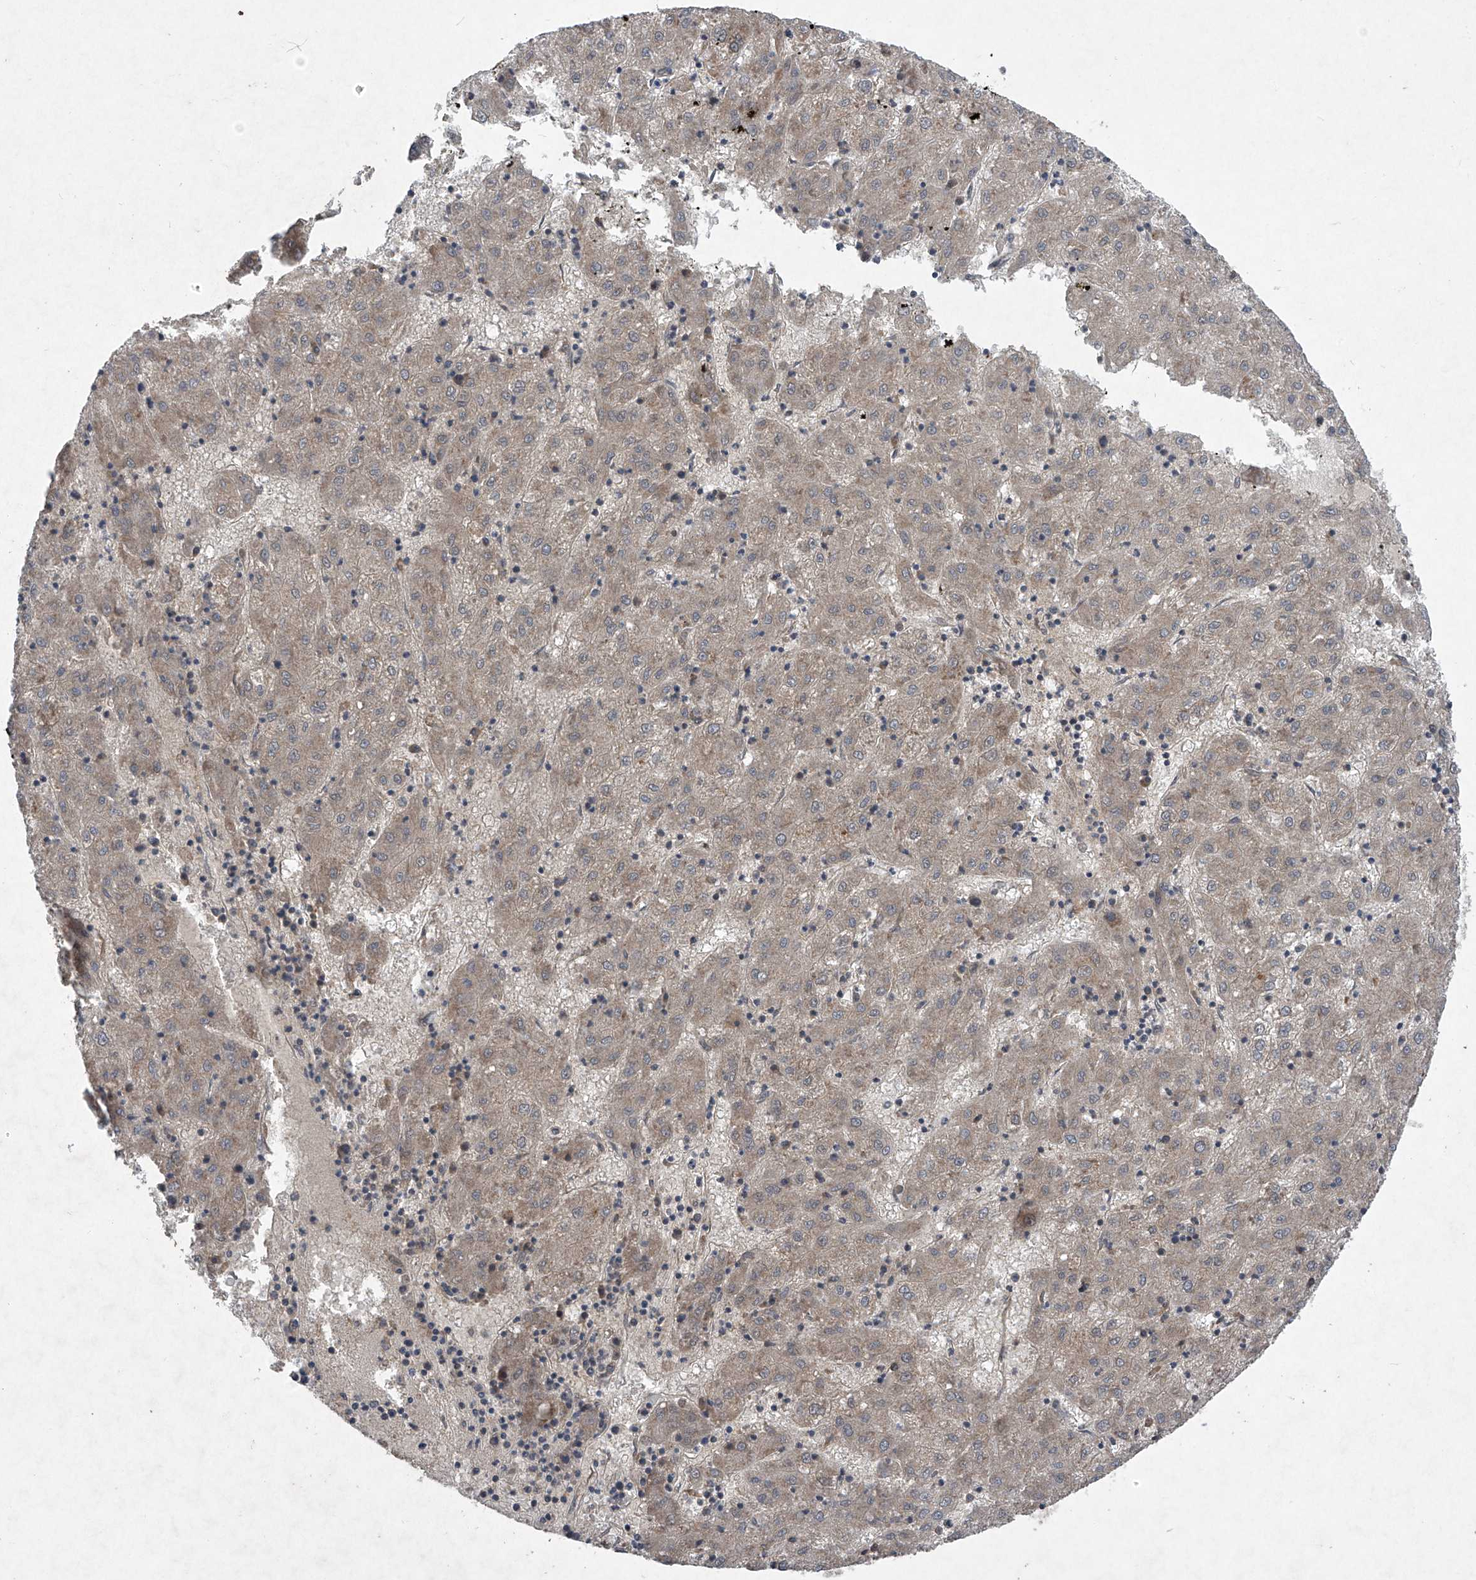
{"staining": {"intensity": "weak", "quantity": "<25%", "location": "cytoplasmic/membranous"}, "tissue": "liver cancer", "cell_type": "Tumor cells", "image_type": "cancer", "snomed": [{"axis": "morphology", "description": "Carcinoma, Hepatocellular, NOS"}, {"axis": "topography", "description": "Liver"}], "caption": "Tumor cells are negative for brown protein staining in liver hepatocellular carcinoma.", "gene": "SUMF2", "patient": {"sex": "male", "age": 72}}